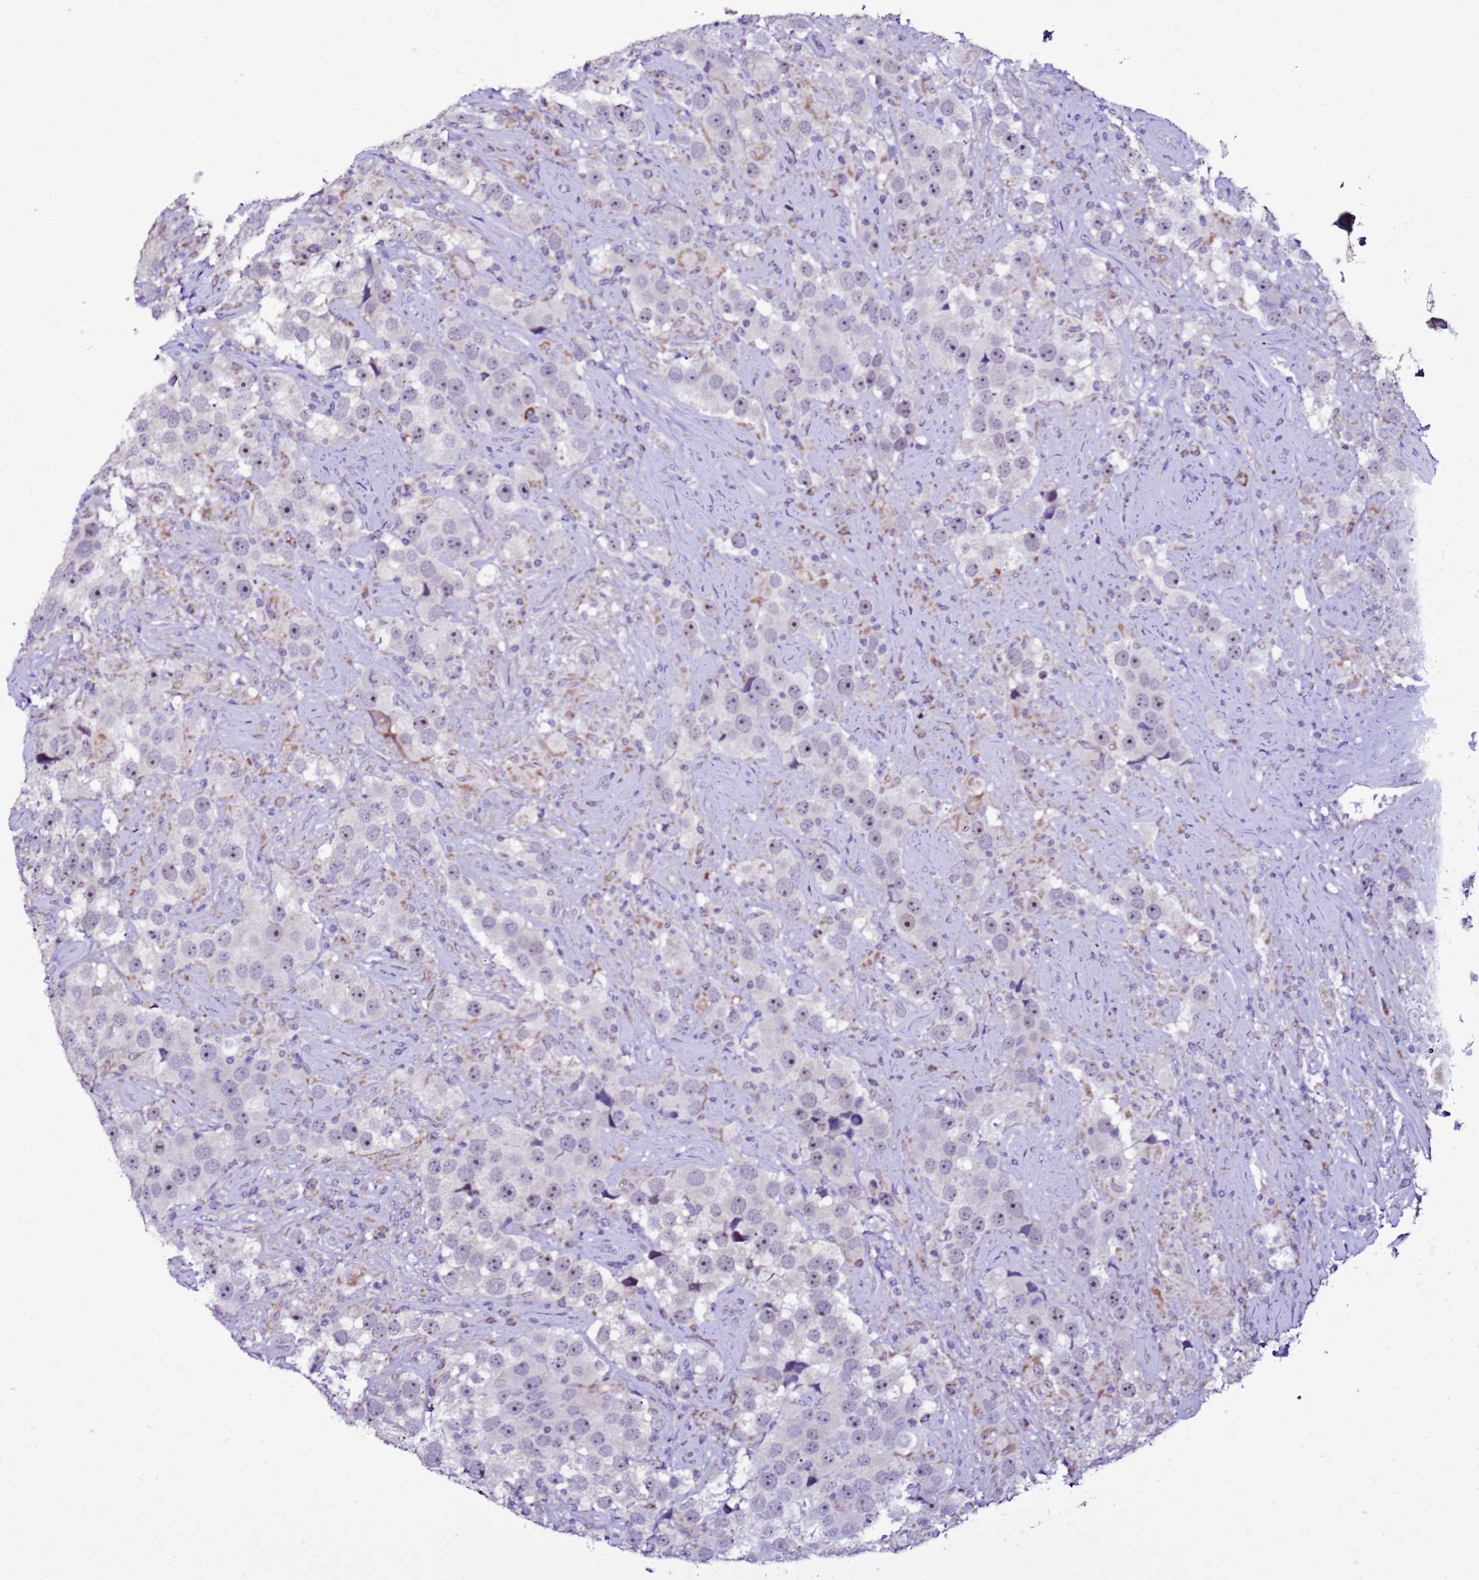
{"staining": {"intensity": "weak", "quantity": "25%-75%", "location": "nuclear"}, "tissue": "testis cancer", "cell_type": "Tumor cells", "image_type": "cancer", "snomed": [{"axis": "morphology", "description": "Seminoma, NOS"}, {"axis": "topography", "description": "Testis"}], "caption": "Seminoma (testis) stained with a brown dye displays weak nuclear positive positivity in approximately 25%-75% of tumor cells.", "gene": "DPH6", "patient": {"sex": "male", "age": 49}}